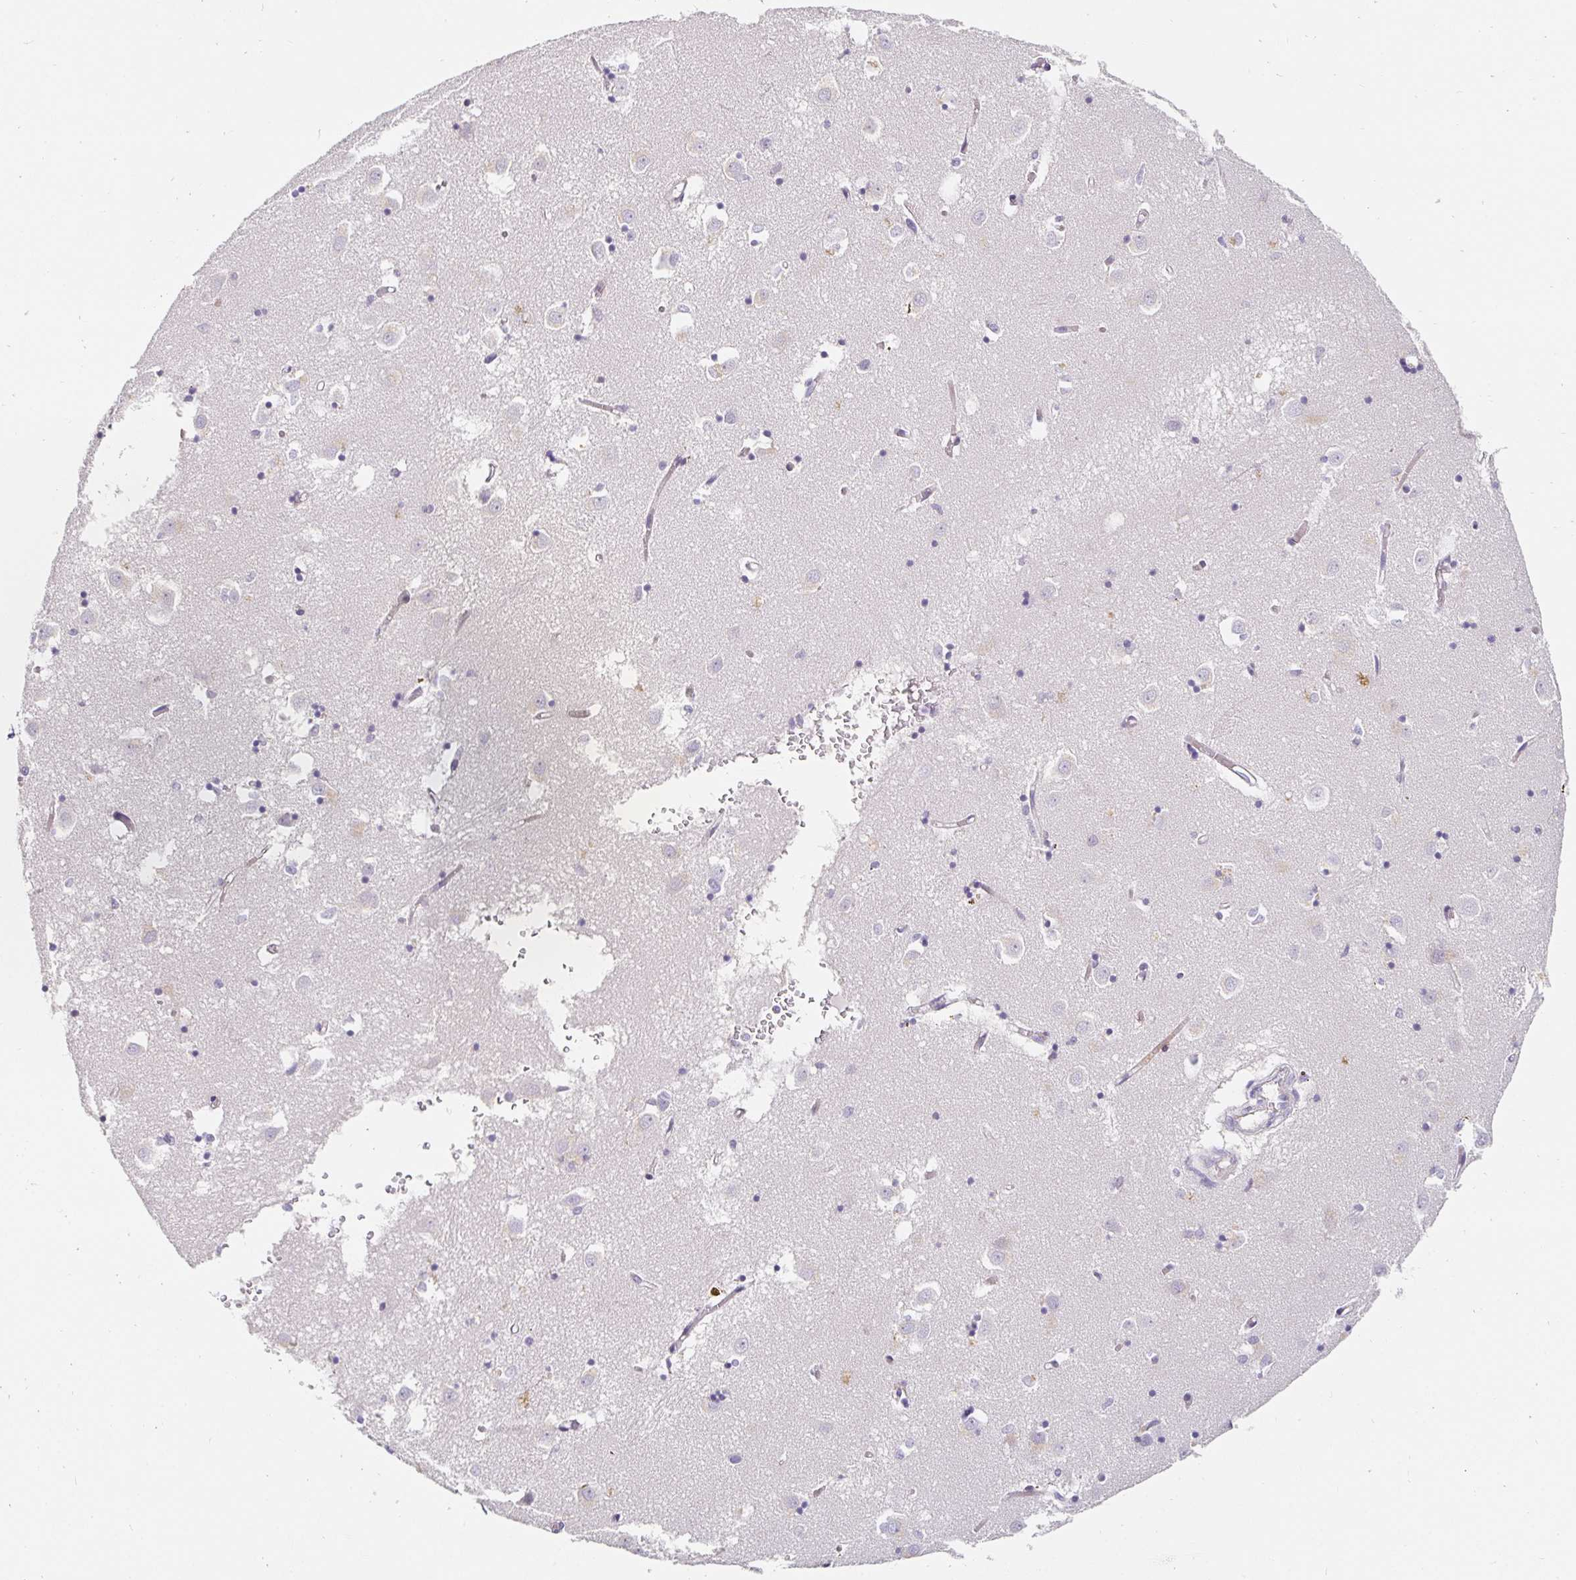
{"staining": {"intensity": "negative", "quantity": "none", "location": "none"}, "tissue": "caudate", "cell_type": "Glial cells", "image_type": "normal", "snomed": [{"axis": "morphology", "description": "Normal tissue, NOS"}, {"axis": "topography", "description": "Lateral ventricle wall"}], "caption": "The histopathology image demonstrates no significant positivity in glial cells of caudate. Nuclei are stained in blue.", "gene": "PDX1", "patient": {"sex": "male", "age": 70}}